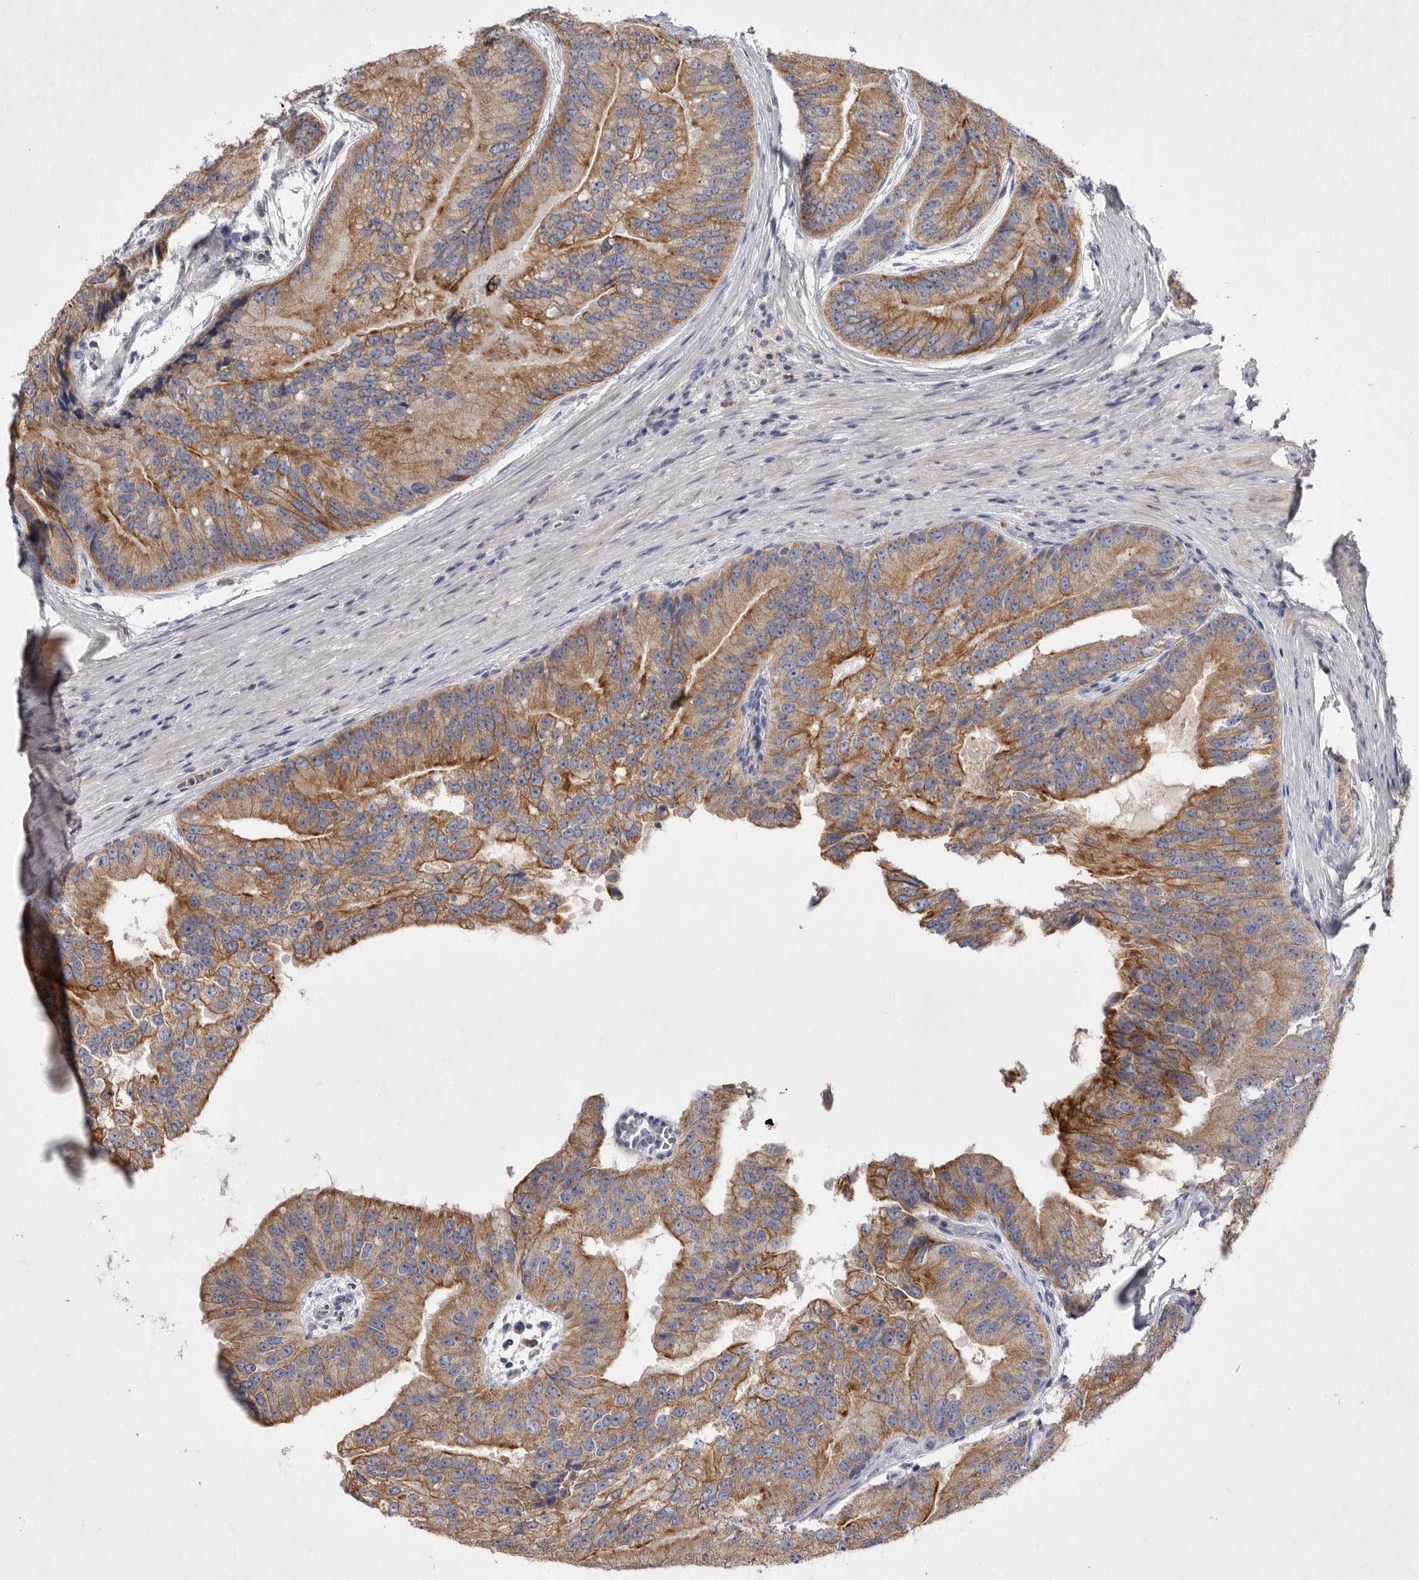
{"staining": {"intensity": "moderate", "quantity": ">75%", "location": "cytoplasmic/membranous"}, "tissue": "prostate cancer", "cell_type": "Tumor cells", "image_type": "cancer", "snomed": [{"axis": "morphology", "description": "Adenocarcinoma, High grade"}, {"axis": "topography", "description": "Prostate"}], "caption": "A high-resolution micrograph shows immunohistochemistry staining of high-grade adenocarcinoma (prostate), which reveals moderate cytoplasmic/membranous expression in about >75% of tumor cells. Immunohistochemistry (ihc) stains the protein in brown and the nuclei are stained blue.", "gene": "TNFSF14", "patient": {"sex": "male", "age": 70}}